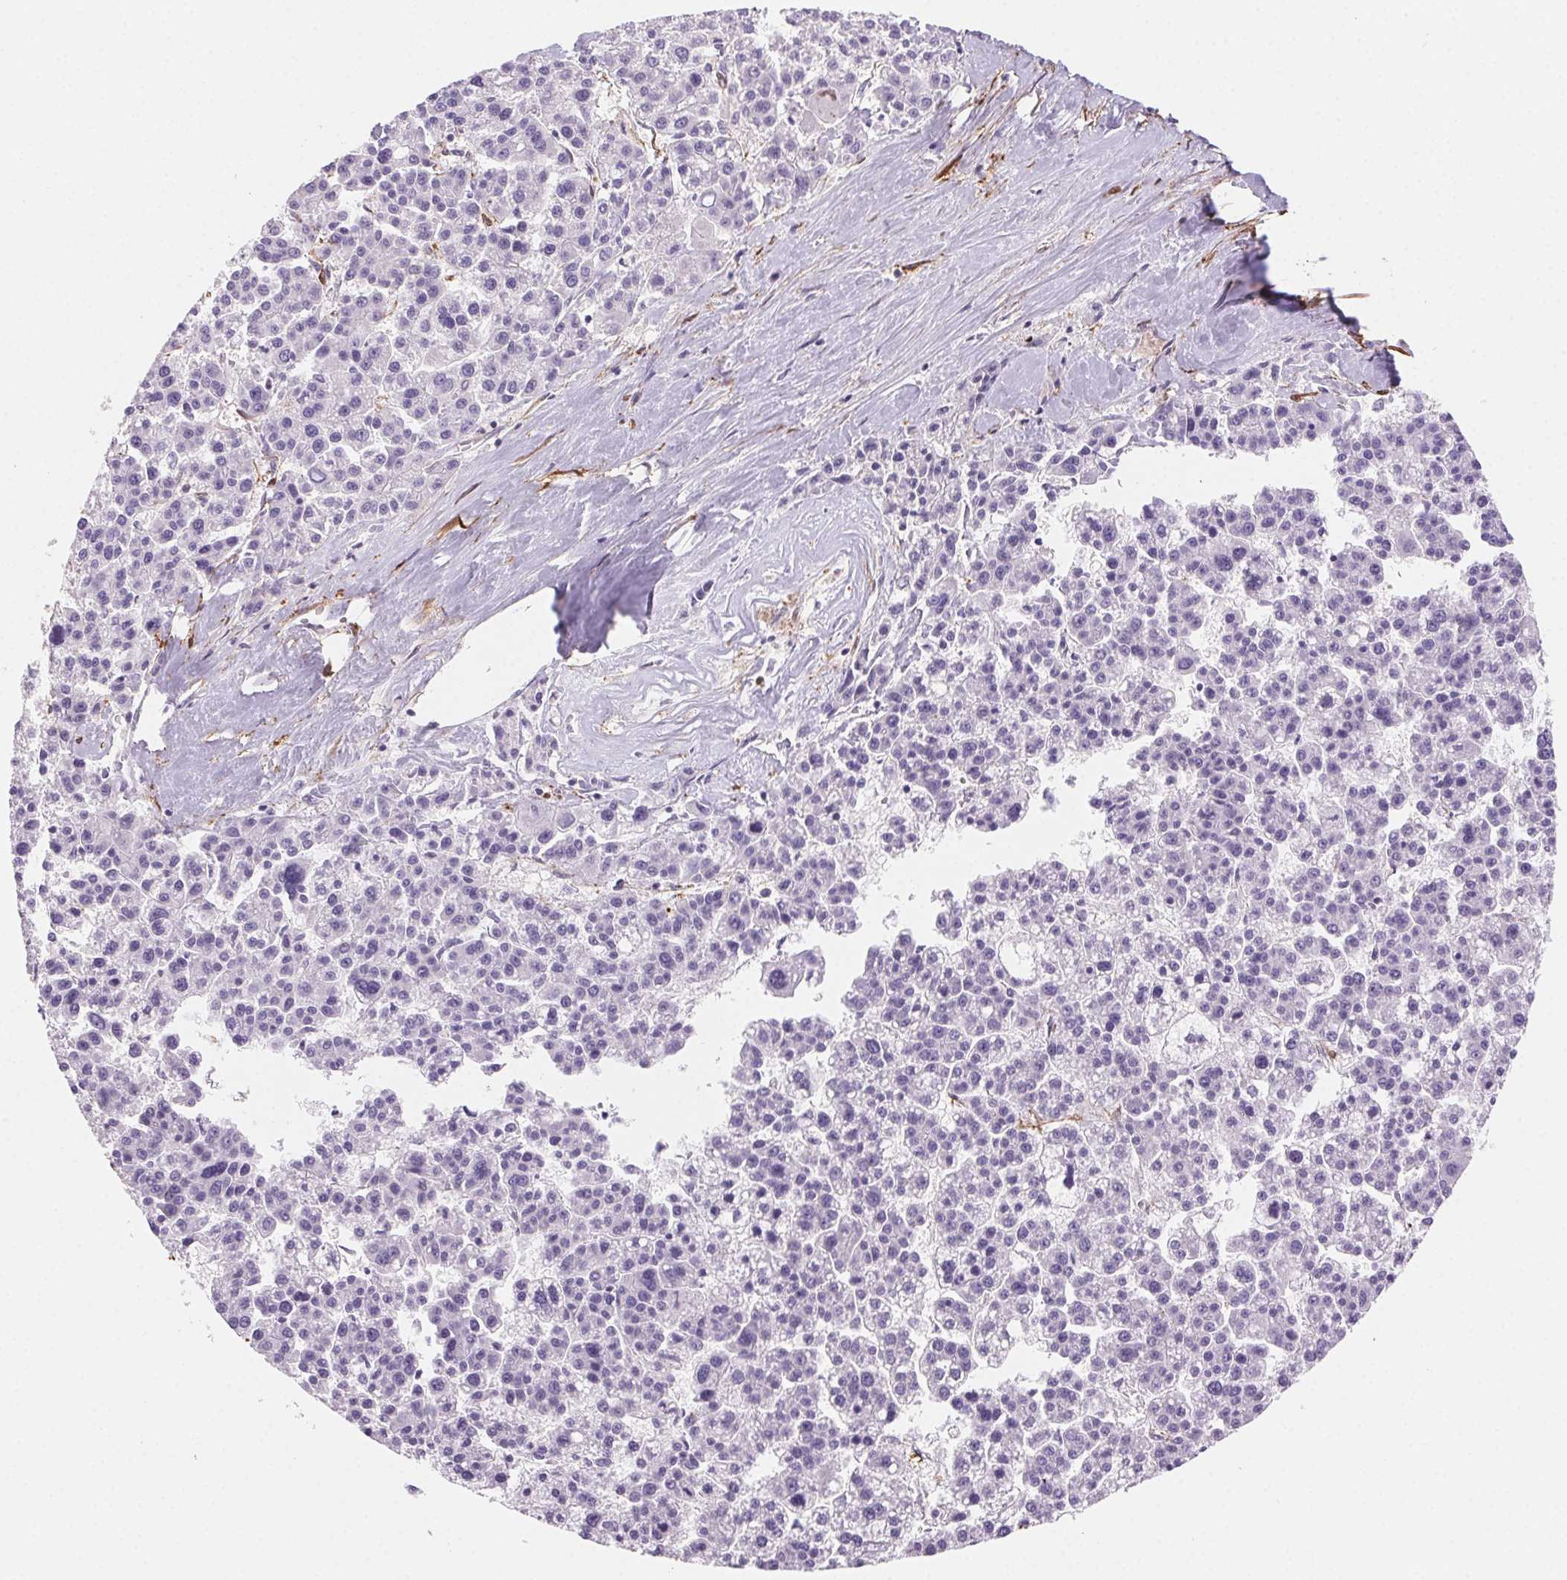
{"staining": {"intensity": "negative", "quantity": "none", "location": "none"}, "tissue": "liver cancer", "cell_type": "Tumor cells", "image_type": "cancer", "snomed": [{"axis": "morphology", "description": "Carcinoma, Hepatocellular, NOS"}, {"axis": "topography", "description": "Liver"}], "caption": "Image shows no protein staining in tumor cells of liver hepatocellular carcinoma tissue. (Brightfield microscopy of DAB immunohistochemistry (IHC) at high magnification).", "gene": "GPX8", "patient": {"sex": "female", "age": 58}}